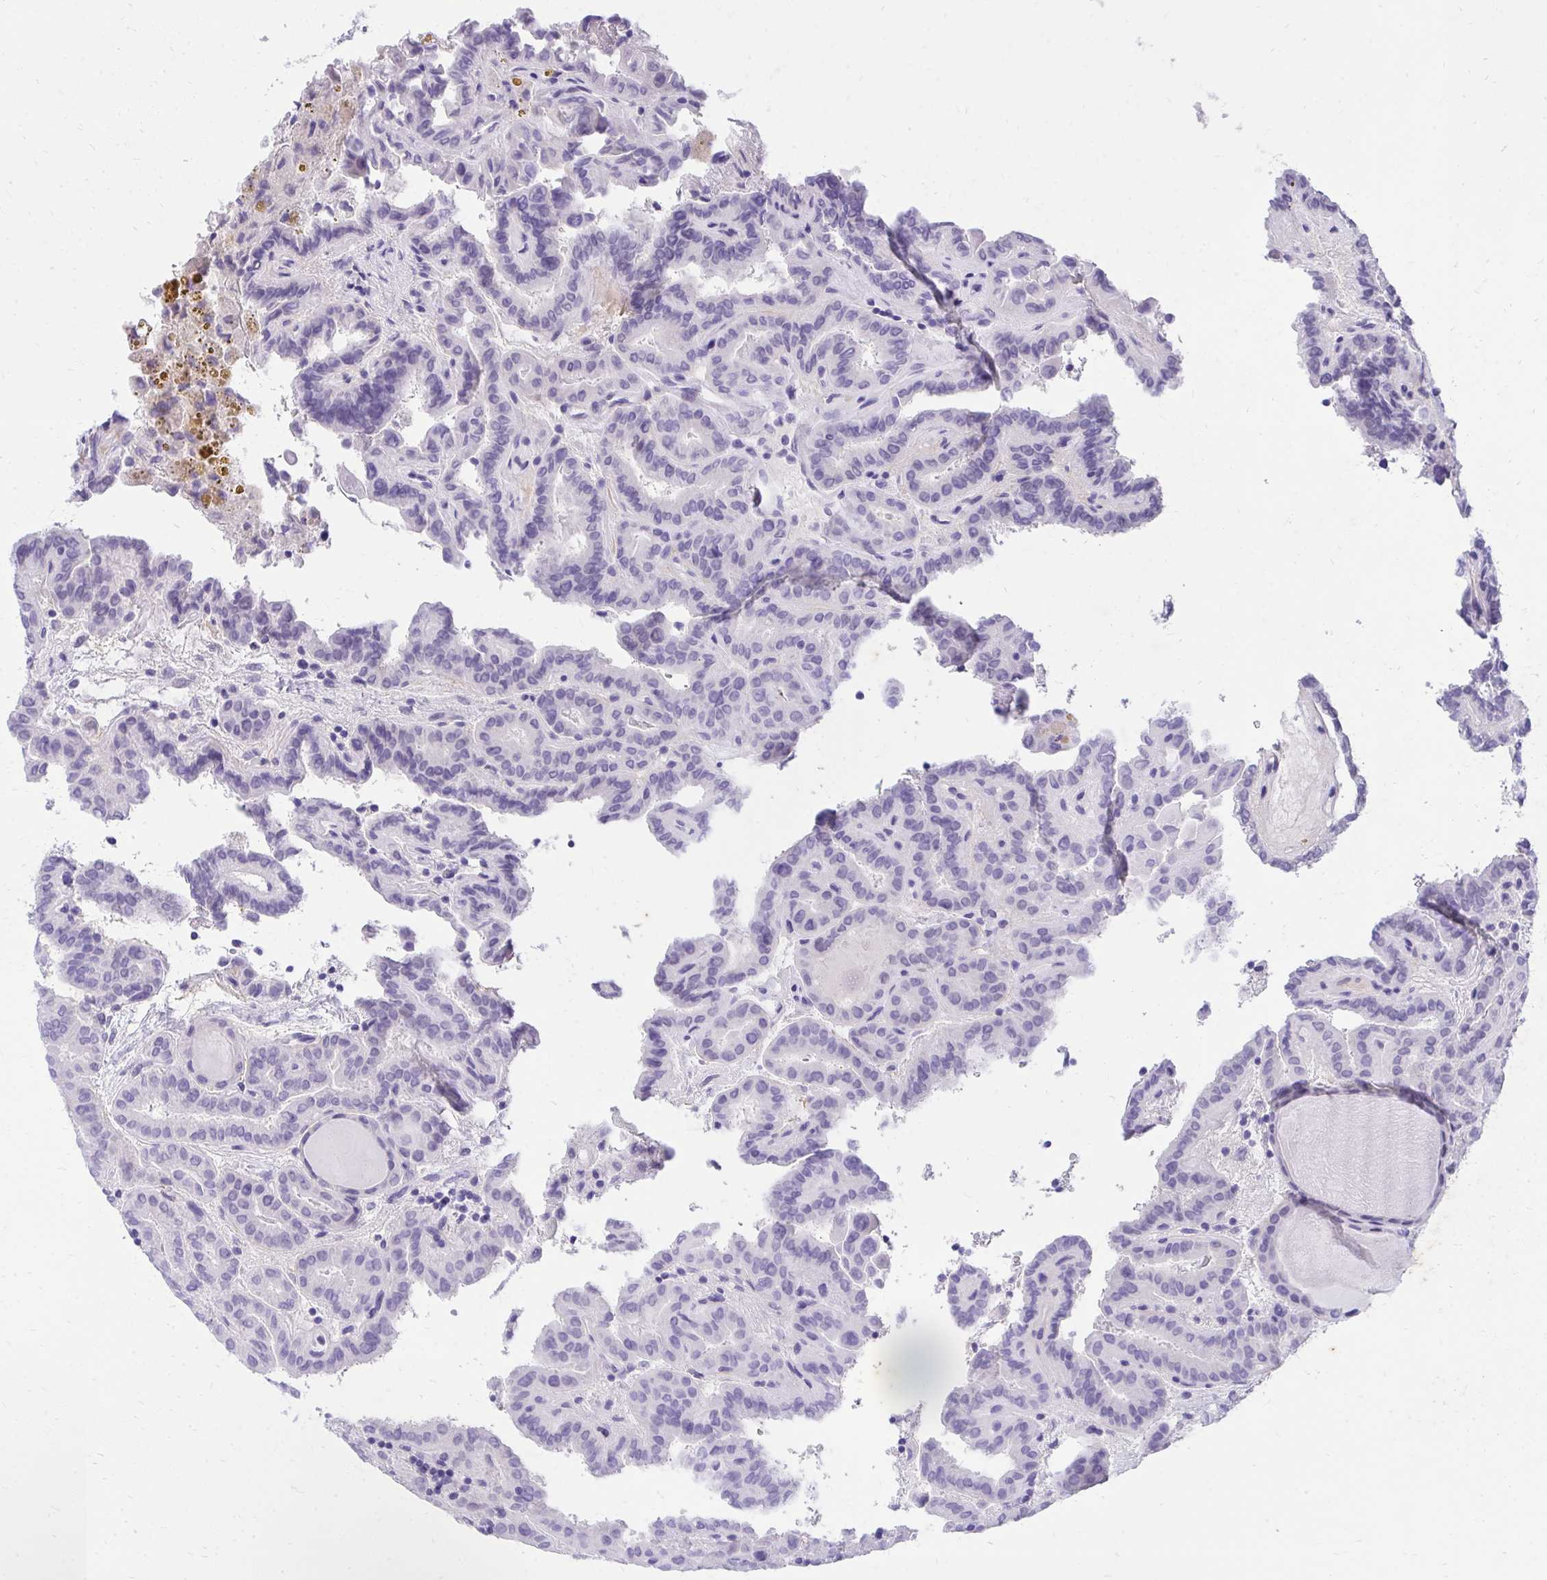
{"staining": {"intensity": "negative", "quantity": "none", "location": "none"}, "tissue": "thyroid cancer", "cell_type": "Tumor cells", "image_type": "cancer", "snomed": [{"axis": "morphology", "description": "Papillary adenocarcinoma, NOS"}, {"axis": "topography", "description": "Thyroid gland"}], "caption": "Human thyroid cancer (papillary adenocarcinoma) stained for a protein using IHC reveals no staining in tumor cells.", "gene": "KLK1", "patient": {"sex": "female", "age": 46}}